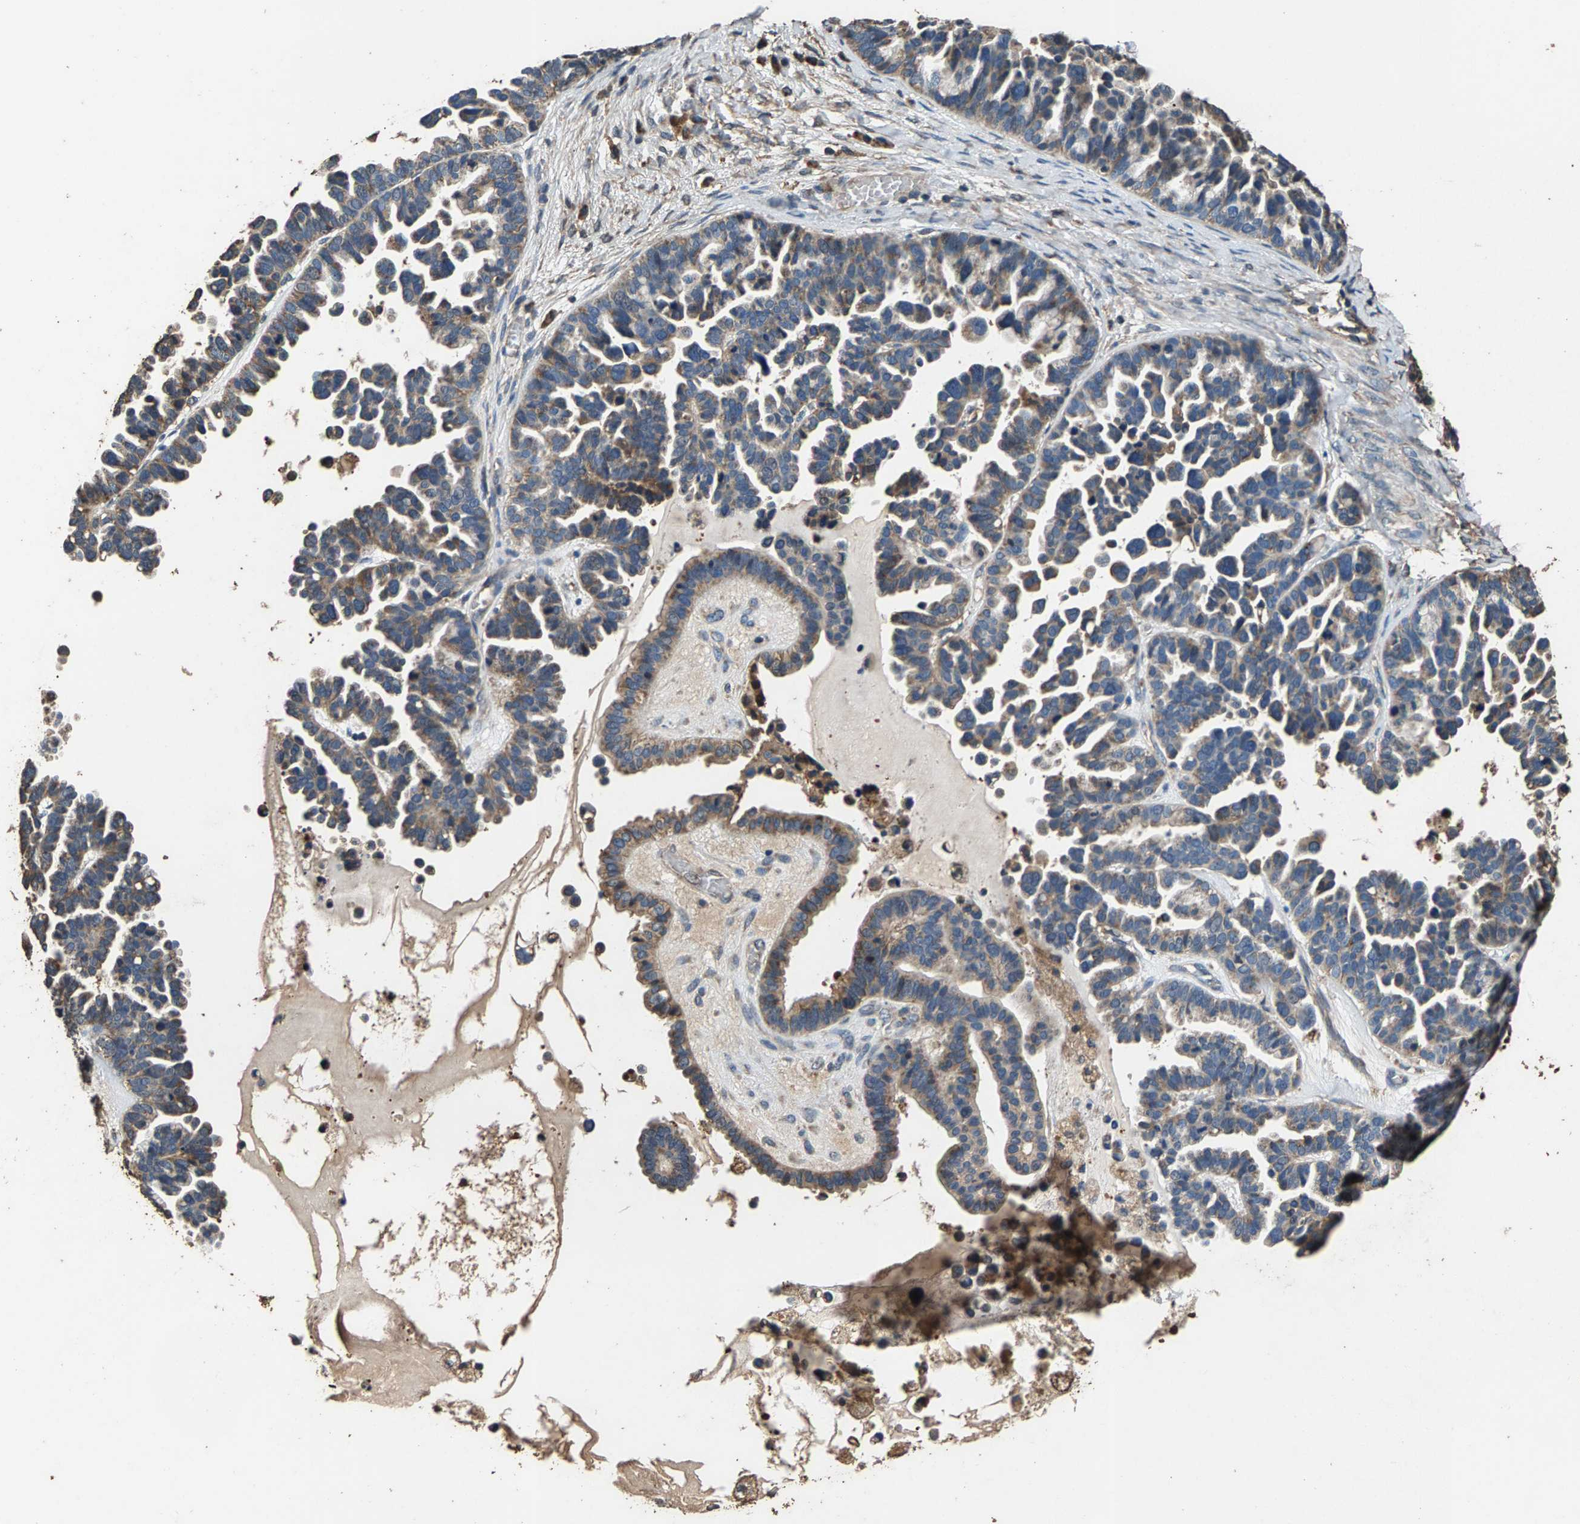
{"staining": {"intensity": "weak", "quantity": ">75%", "location": "cytoplasmic/membranous"}, "tissue": "ovarian cancer", "cell_type": "Tumor cells", "image_type": "cancer", "snomed": [{"axis": "morphology", "description": "Cystadenocarcinoma, serous, NOS"}, {"axis": "topography", "description": "Ovary"}], "caption": "Immunohistochemistry photomicrograph of serous cystadenocarcinoma (ovarian) stained for a protein (brown), which shows low levels of weak cytoplasmic/membranous expression in about >75% of tumor cells.", "gene": "MRPL27", "patient": {"sex": "female", "age": 56}}